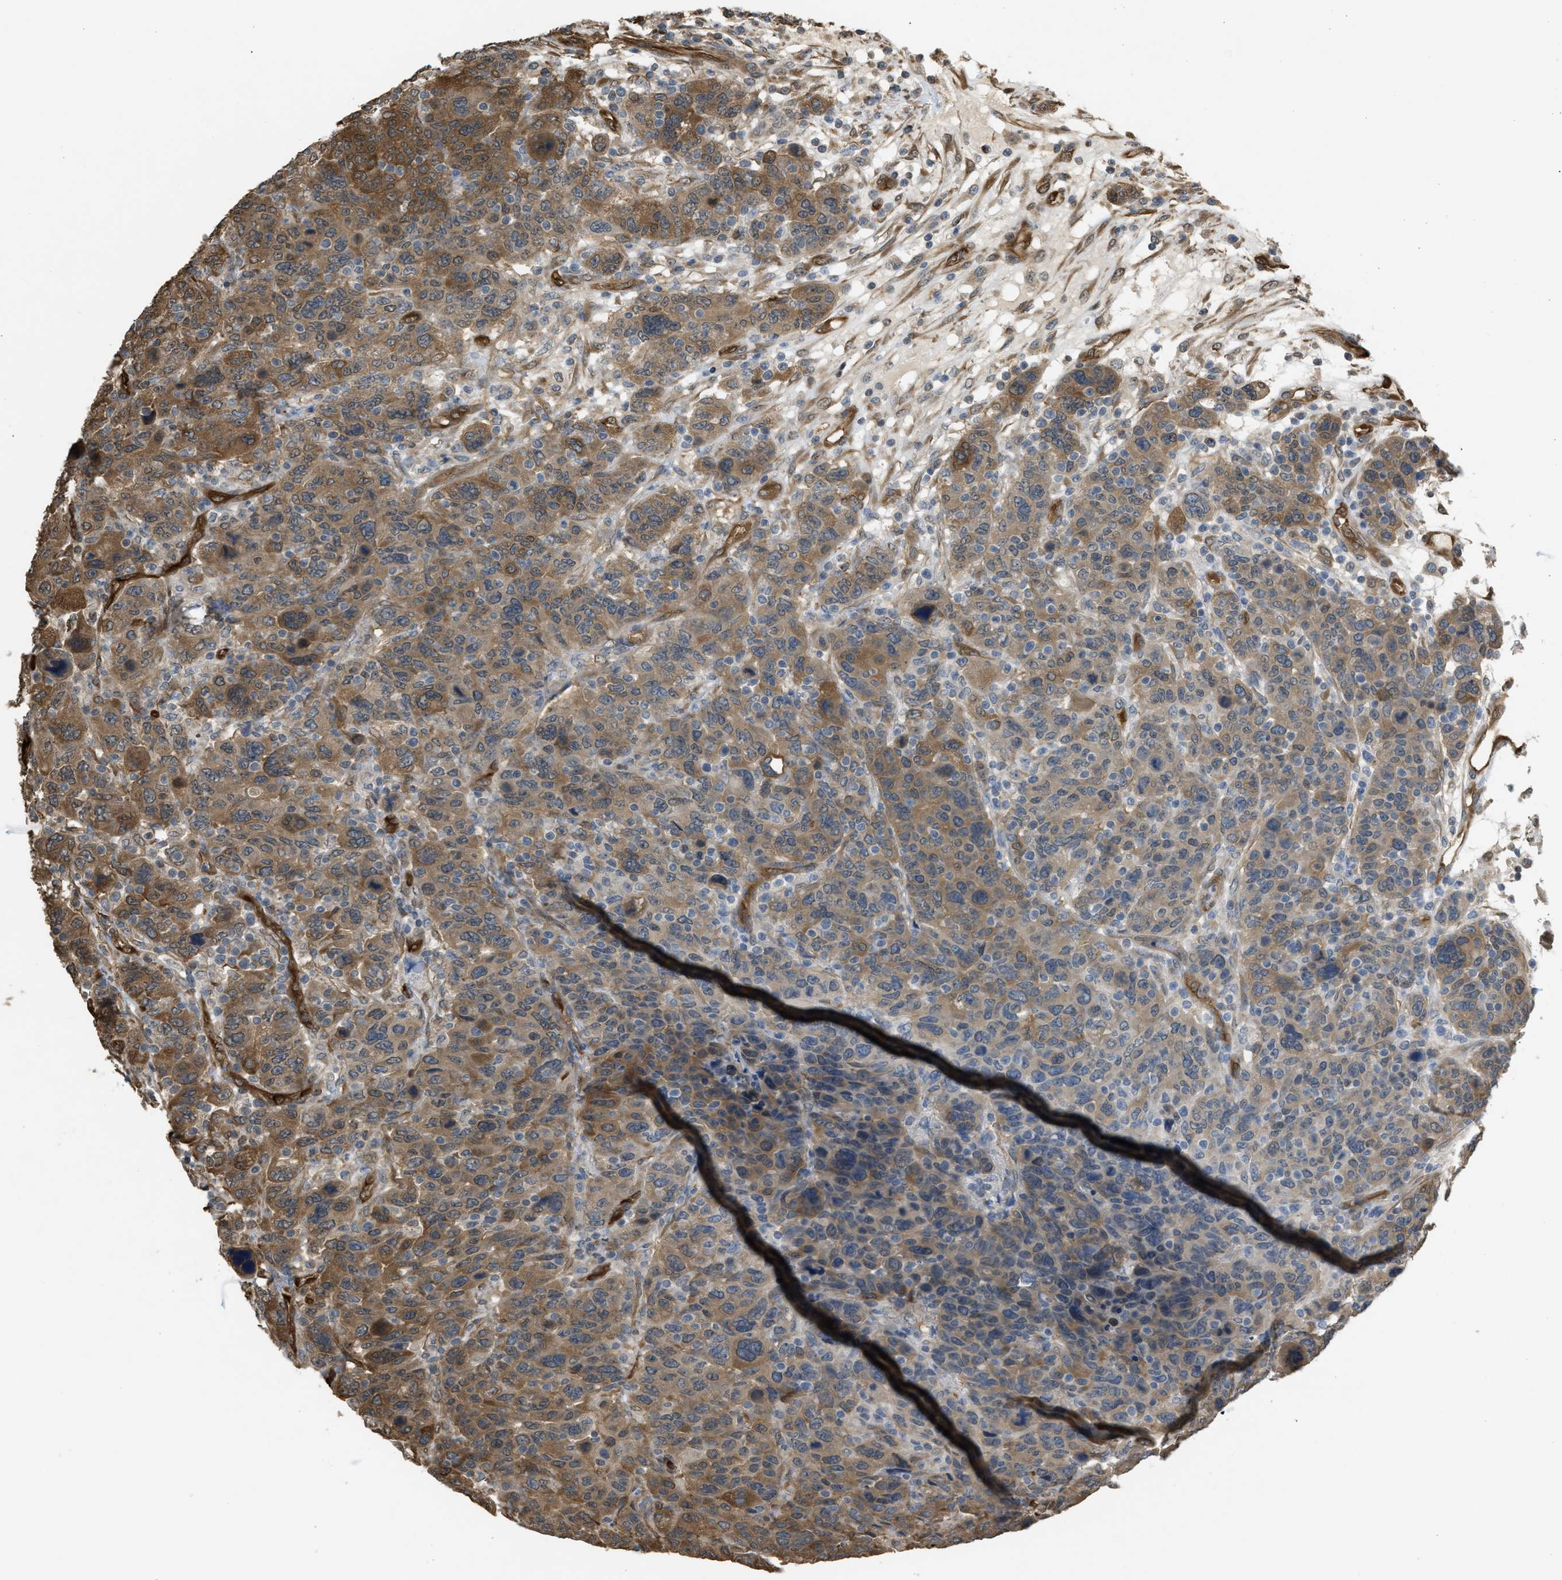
{"staining": {"intensity": "moderate", "quantity": ">75%", "location": "cytoplasmic/membranous"}, "tissue": "breast cancer", "cell_type": "Tumor cells", "image_type": "cancer", "snomed": [{"axis": "morphology", "description": "Duct carcinoma"}, {"axis": "topography", "description": "Breast"}], "caption": "Immunohistochemical staining of breast cancer exhibits medium levels of moderate cytoplasmic/membranous protein staining in about >75% of tumor cells. The staining is performed using DAB brown chromogen to label protein expression. The nuclei are counter-stained blue using hematoxylin.", "gene": "BAG3", "patient": {"sex": "female", "age": 37}}